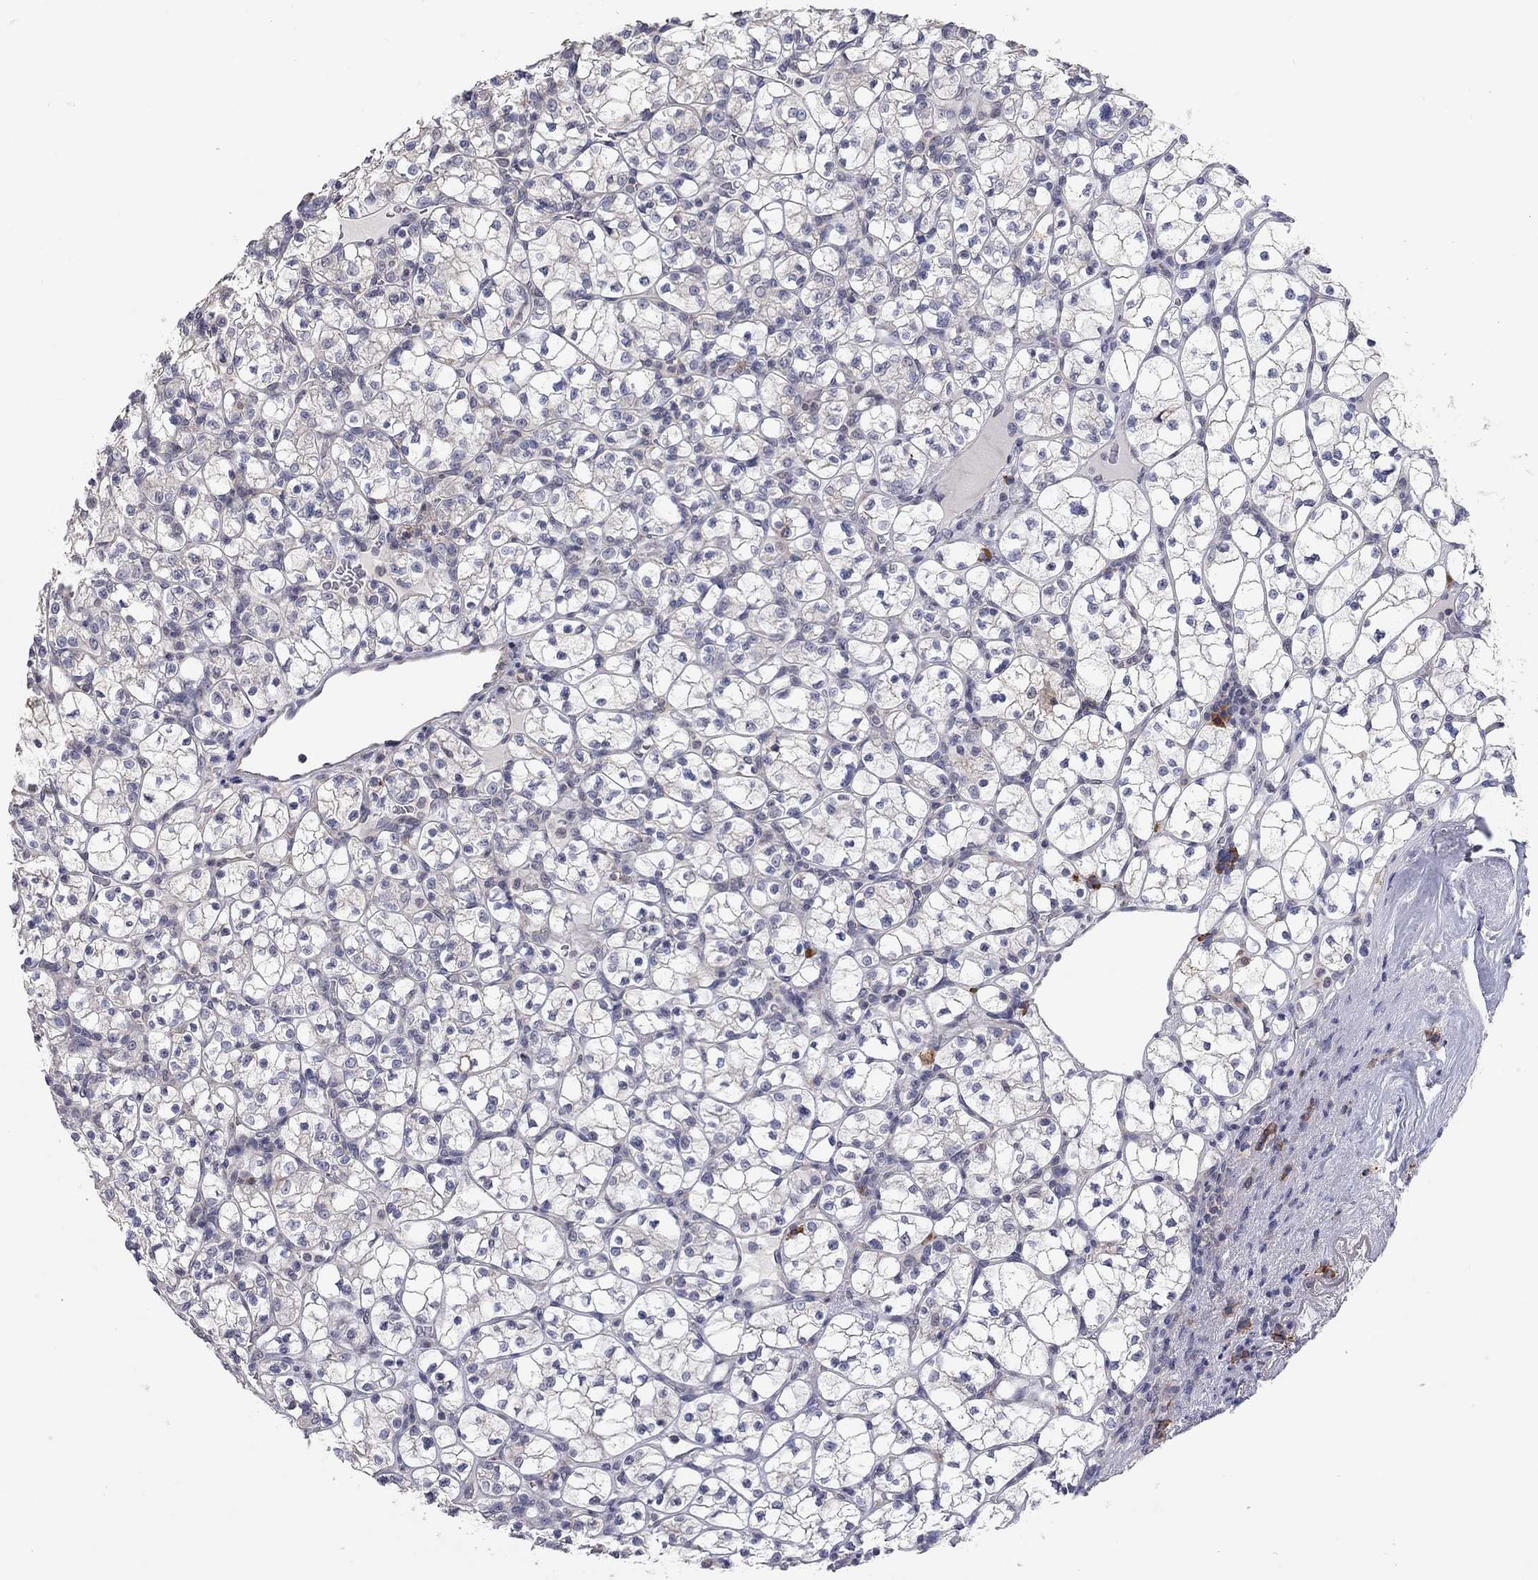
{"staining": {"intensity": "negative", "quantity": "none", "location": "none"}, "tissue": "renal cancer", "cell_type": "Tumor cells", "image_type": "cancer", "snomed": [{"axis": "morphology", "description": "Adenocarcinoma, NOS"}, {"axis": "topography", "description": "Kidney"}], "caption": "Photomicrograph shows no protein expression in tumor cells of renal adenocarcinoma tissue.", "gene": "XAGE2", "patient": {"sex": "female", "age": 89}}